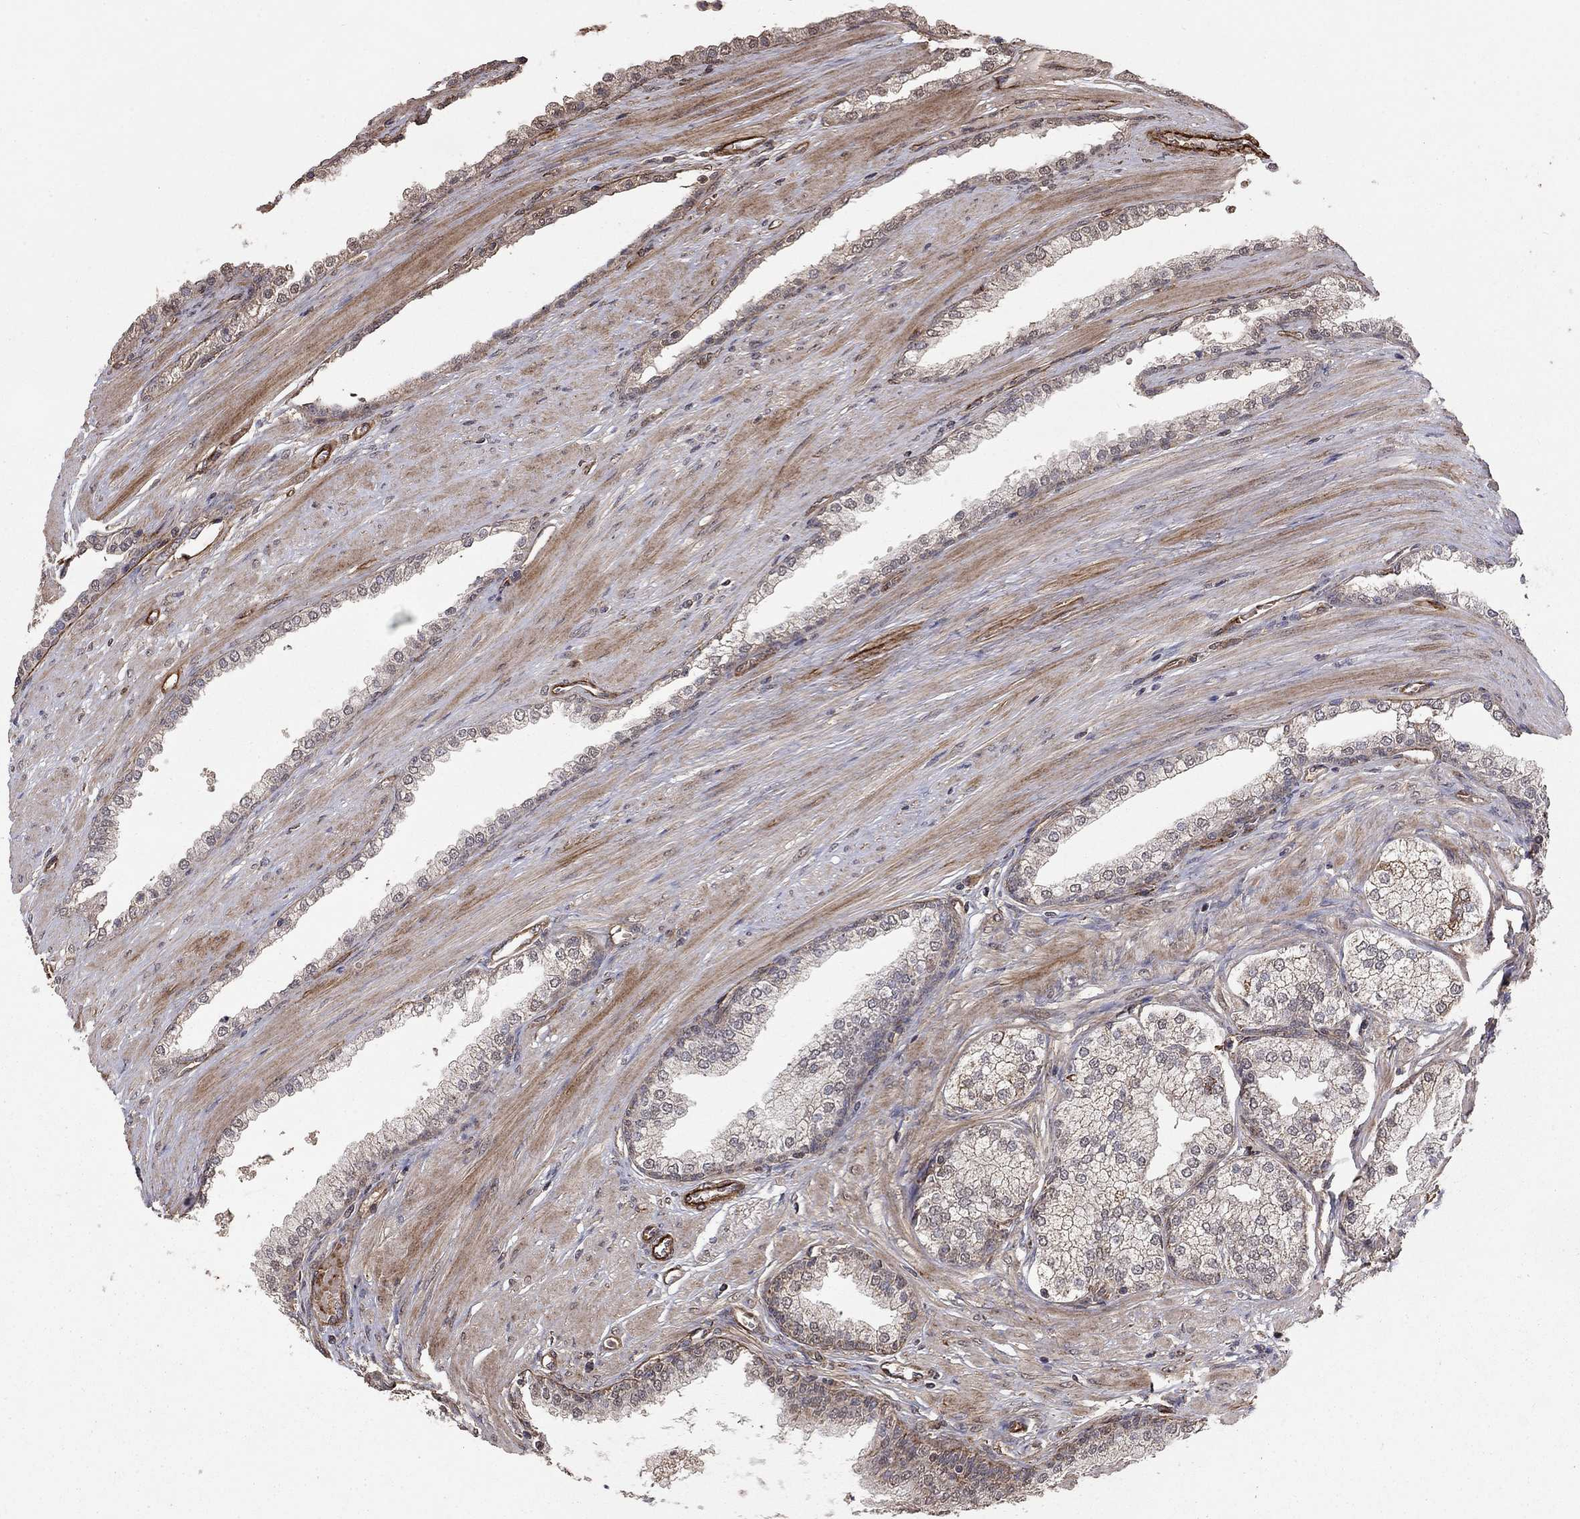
{"staining": {"intensity": "negative", "quantity": "none", "location": "none"}, "tissue": "prostate cancer", "cell_type": "Tumor cells", "image_type": "cancer", "snomed": [{"axis": "morphology", "description": "Adenocarcinoma, NOS"}, {"axis": "topography", "description": "Prostate"}], "caption": "High power microscopy photomicrograph of an IHC image of adenocarcinoma (prostate), revealing no significant expression in tumor cells.", "gene": "COL18A1", "patient": {"sex": "male", "age": 67}}